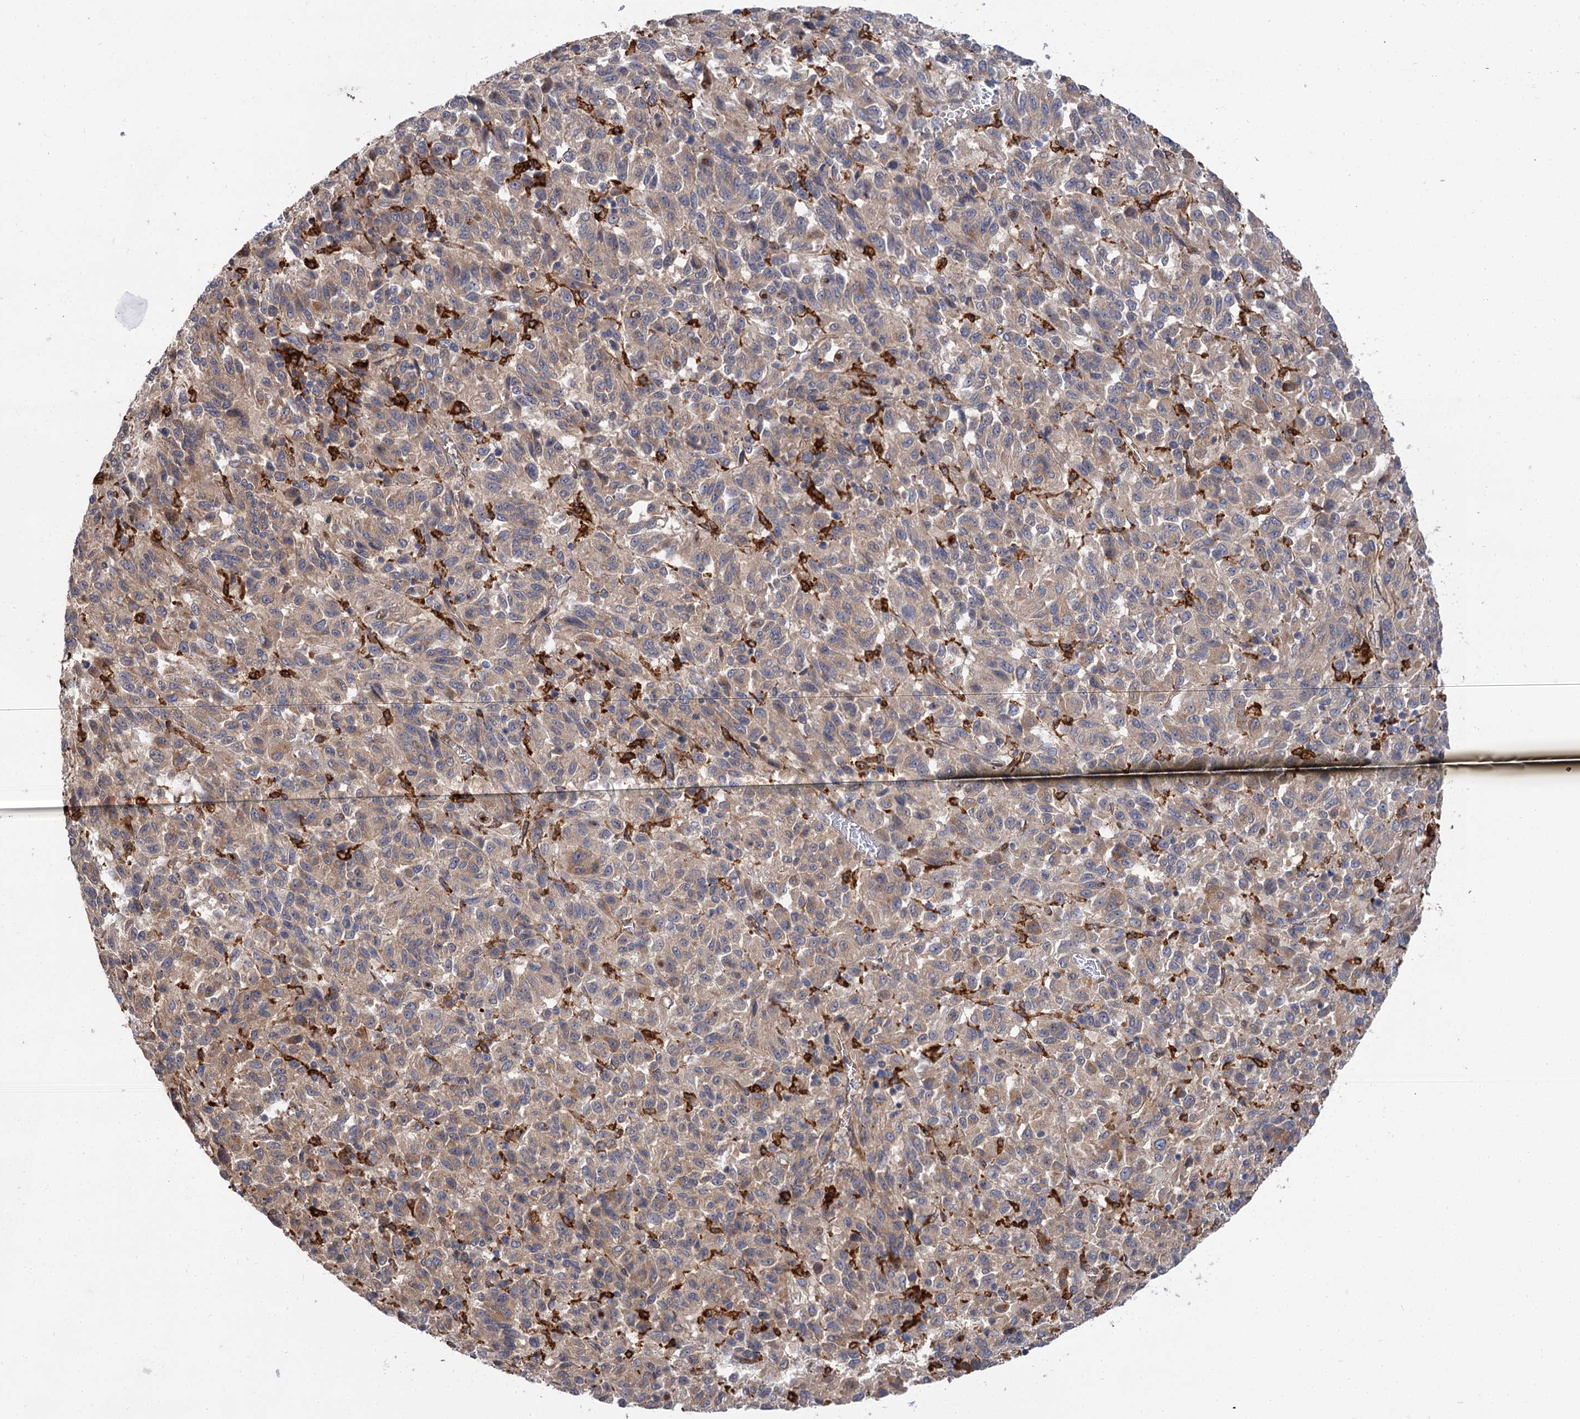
{"staining": {"intensity": "weak", "quantity": "25%-75%", "location": "cytoplasmic/membranous"}, "tissue": "melanoma", "cell_type": "Tumor cells", "image_type": "cancer", "snomed": [{"axis": "morphology", "description": "Malignant melanoma, Metastatic site"}, {"axis": "topography", "description": "Lung"}], "caption": "Immunohistochemistry micrograph of neoplastic tissue: melanoma stained using IHC reveals low levels of weak protein expression localized specifically in the cytoplasmic/membranous of tumor cells, appearing as a cytoplasmic/membranous brown color.", "gene": "PPIP5K2", "patient": {"sex": "male", "age": 64}}